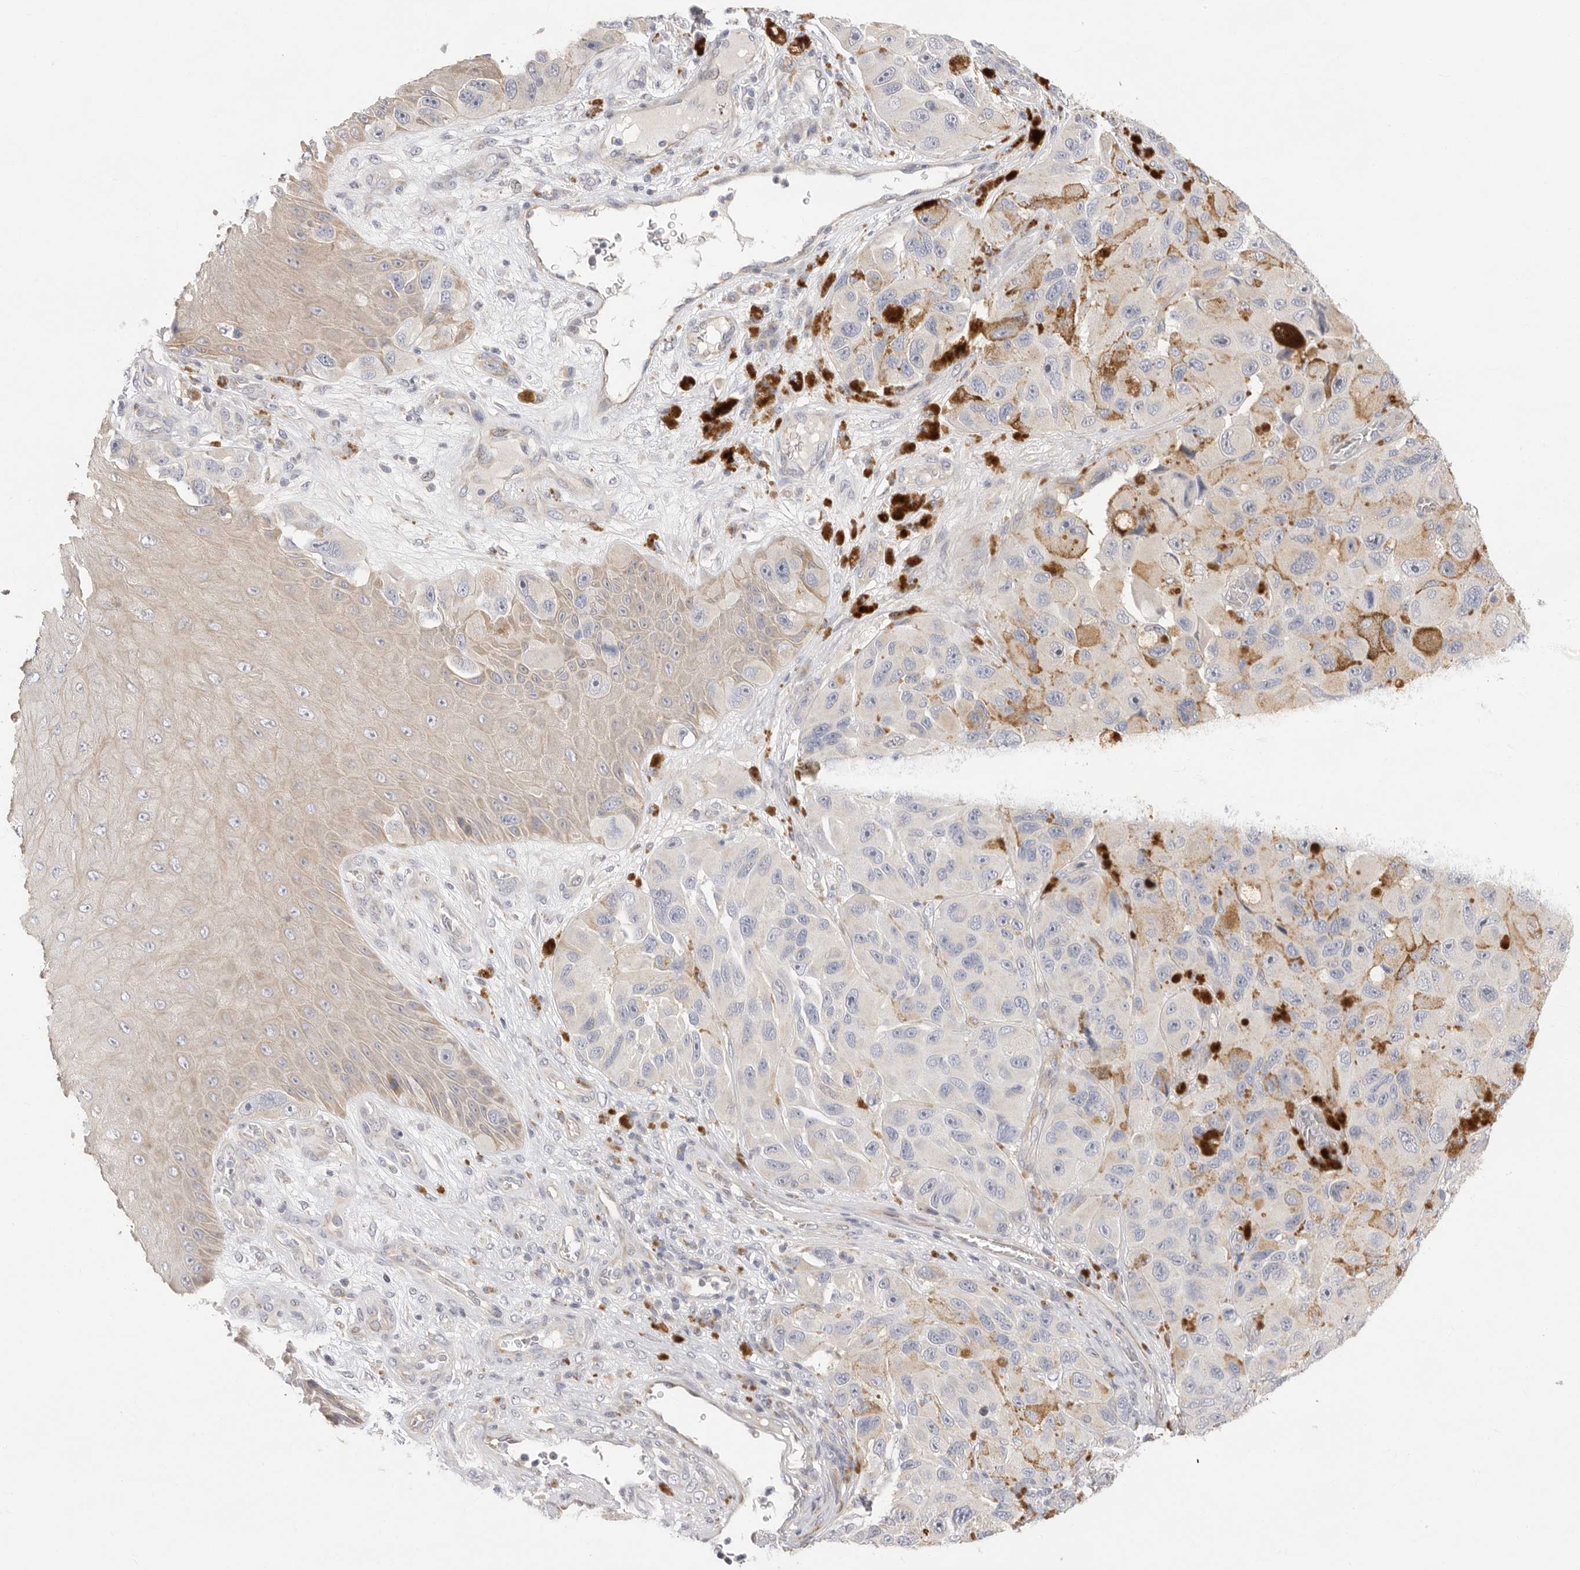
{"staining": {"intensity": "negative", "quantity": "none", "location": "none"}, "tissue": "melanoma", "cell_type": "Tumor cells", "image_type": "cancer", "snomed": [{"axis": "morphology", "description": "Malignant melanoma, NOS"}, {"axis": "topography", "description": "Skin"}], "caption": "High magnification brightfield microscopy of melanoma stained with DAB (brown) and counterstained with hematoxylin (blue): tumor cells show no significant expression.", "gene": "USH1C", "patient": {"sex": "female", "age": 73}}